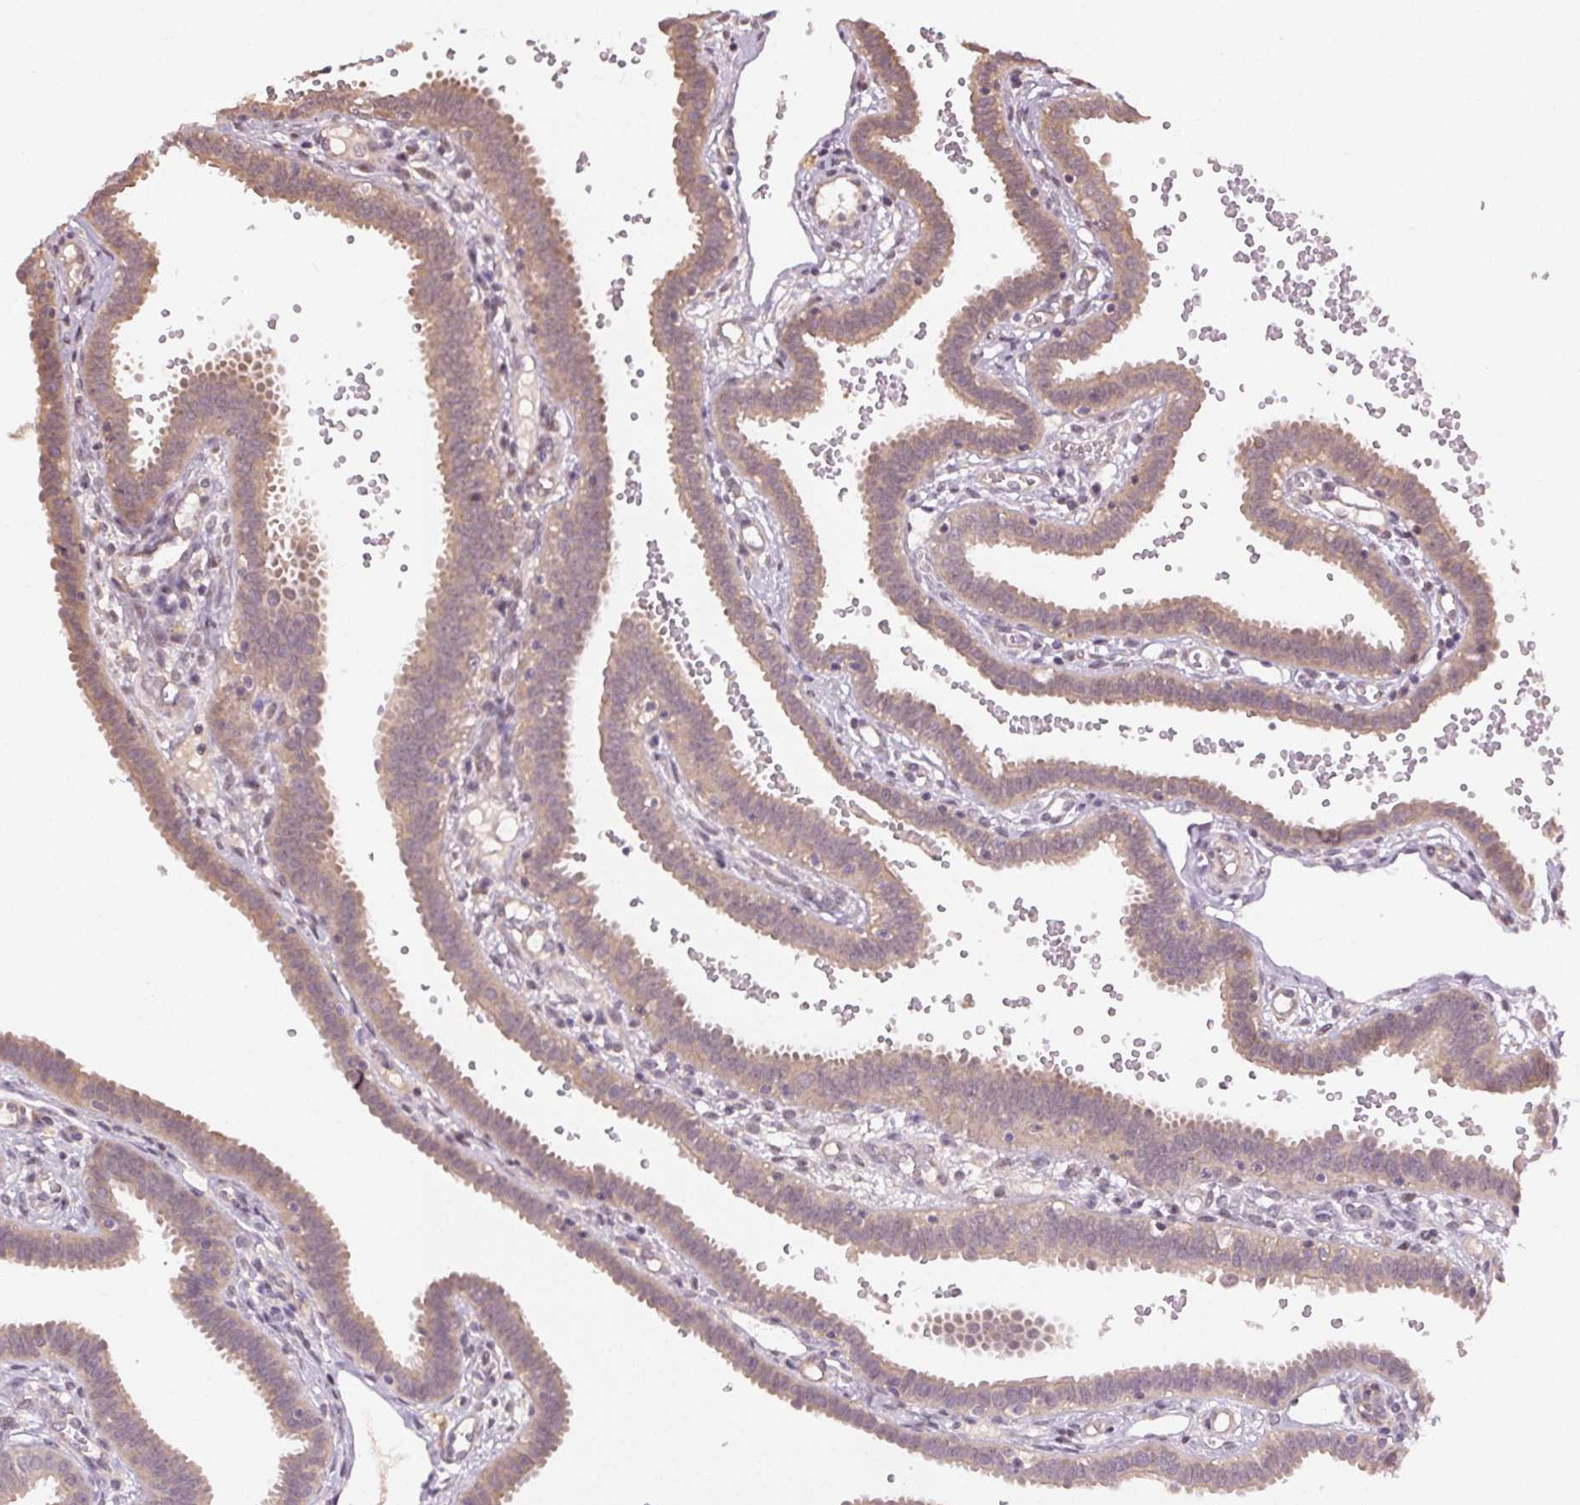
{"staining": {"intensity": "weak", "quantity": ">75%", "location": "cytoplasmic/membranous"}, "tissue": "fallopian tube", "cell_type": "Glandular cells", "image_type": "normal", "snomed": [{"axis": "morphology", "description": "Normal tissue, NOS"}, {"axis": "topography", "description": "Fallopian tube"}], "caption": "Glandular cells show low levels of weak cytoplasmic/membranous expression in approximately >75% of cells in benign human fallopian tube. The staining was performed using DAB (3,3'-diaminobenzidine), with brown indicating positive protein expression. Nuclei are stained blue with hematoxylin.", "gene": "ATP1B3", "patient": {"sex": "female", "age": 37}}